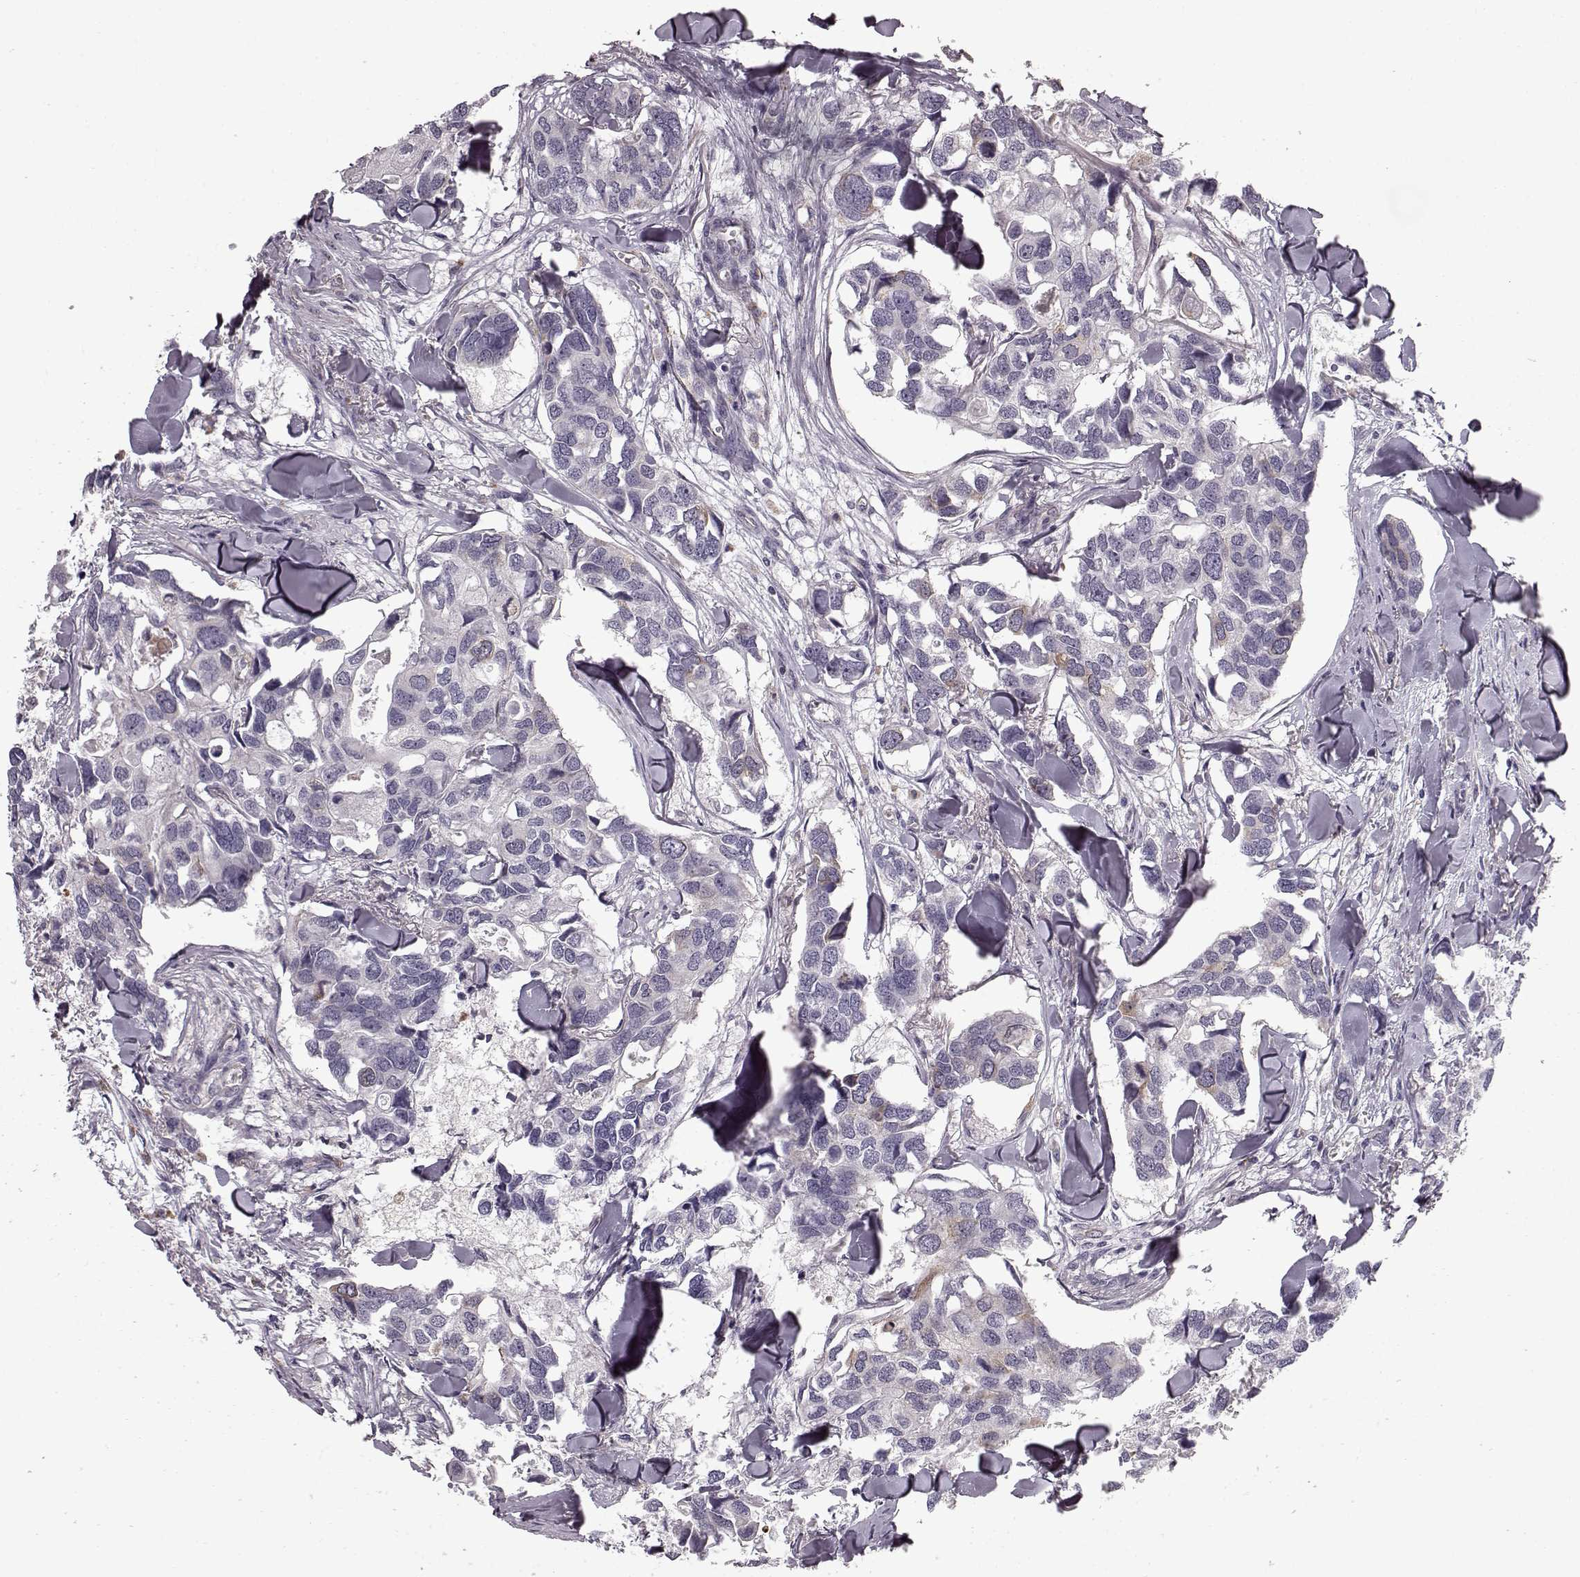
{"staining": {"intensity": "weak", "quantity": "<25%", "location": "cytoplasmic/membranous"}, "tissue": "breast cancer", "cell_type": "Tumor cells", "image_type": "cancer", "snomed": [{"axis": "morphology", "description": "Duct carcinoma"}, {"axis": "topography", "description": "Breast"}], "caption": "DAB (3,3'-diaminobenzidine) immunohistochemical staining of human breast infiltrating ductal carcinoma shows no significant expression in tumor cells.", "gene": "HMMR", "patient": {"sex": "female", "age": 83}}